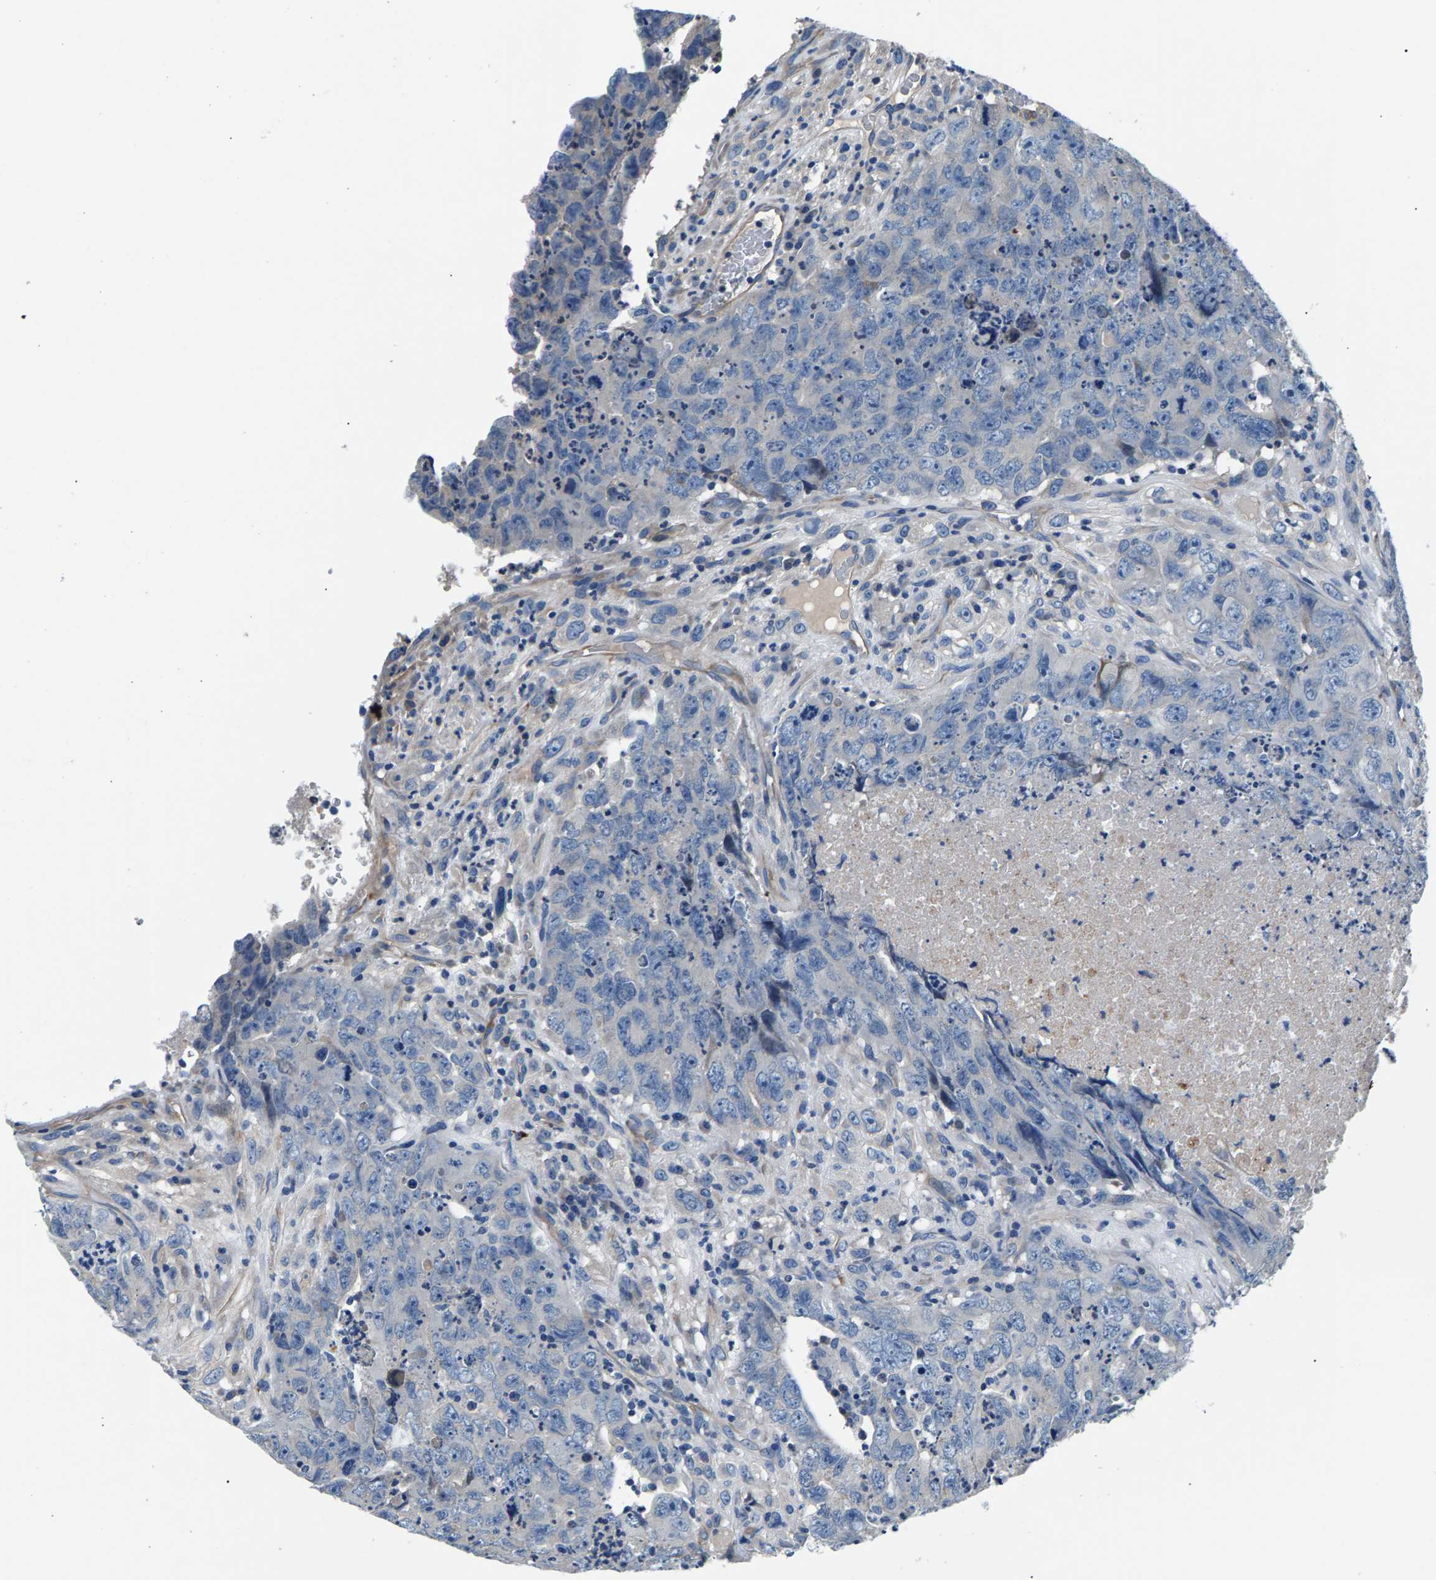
{"staining": {"intensity": "weak", "quantity": "<25%", "location": "cytoplasmic/membranous"}, "tissue": "testis cancer", "cell_type": "Tumor cells", "image_type": "cancer", "snomed": [{"axis": "morphology", "description": "Carcinoma, Embryonal, NOS"}, {"axis": "topography", "description": "Testis"}], "caption": "IHC photomicrograph of embryonal carcinoma (testis) stained for a protein (brown), which reveals no staining in tumor cells. (DAB IHC, high magnification).", "gene": "CDRT4", "patient": {"sex": "male", "age": 32}}